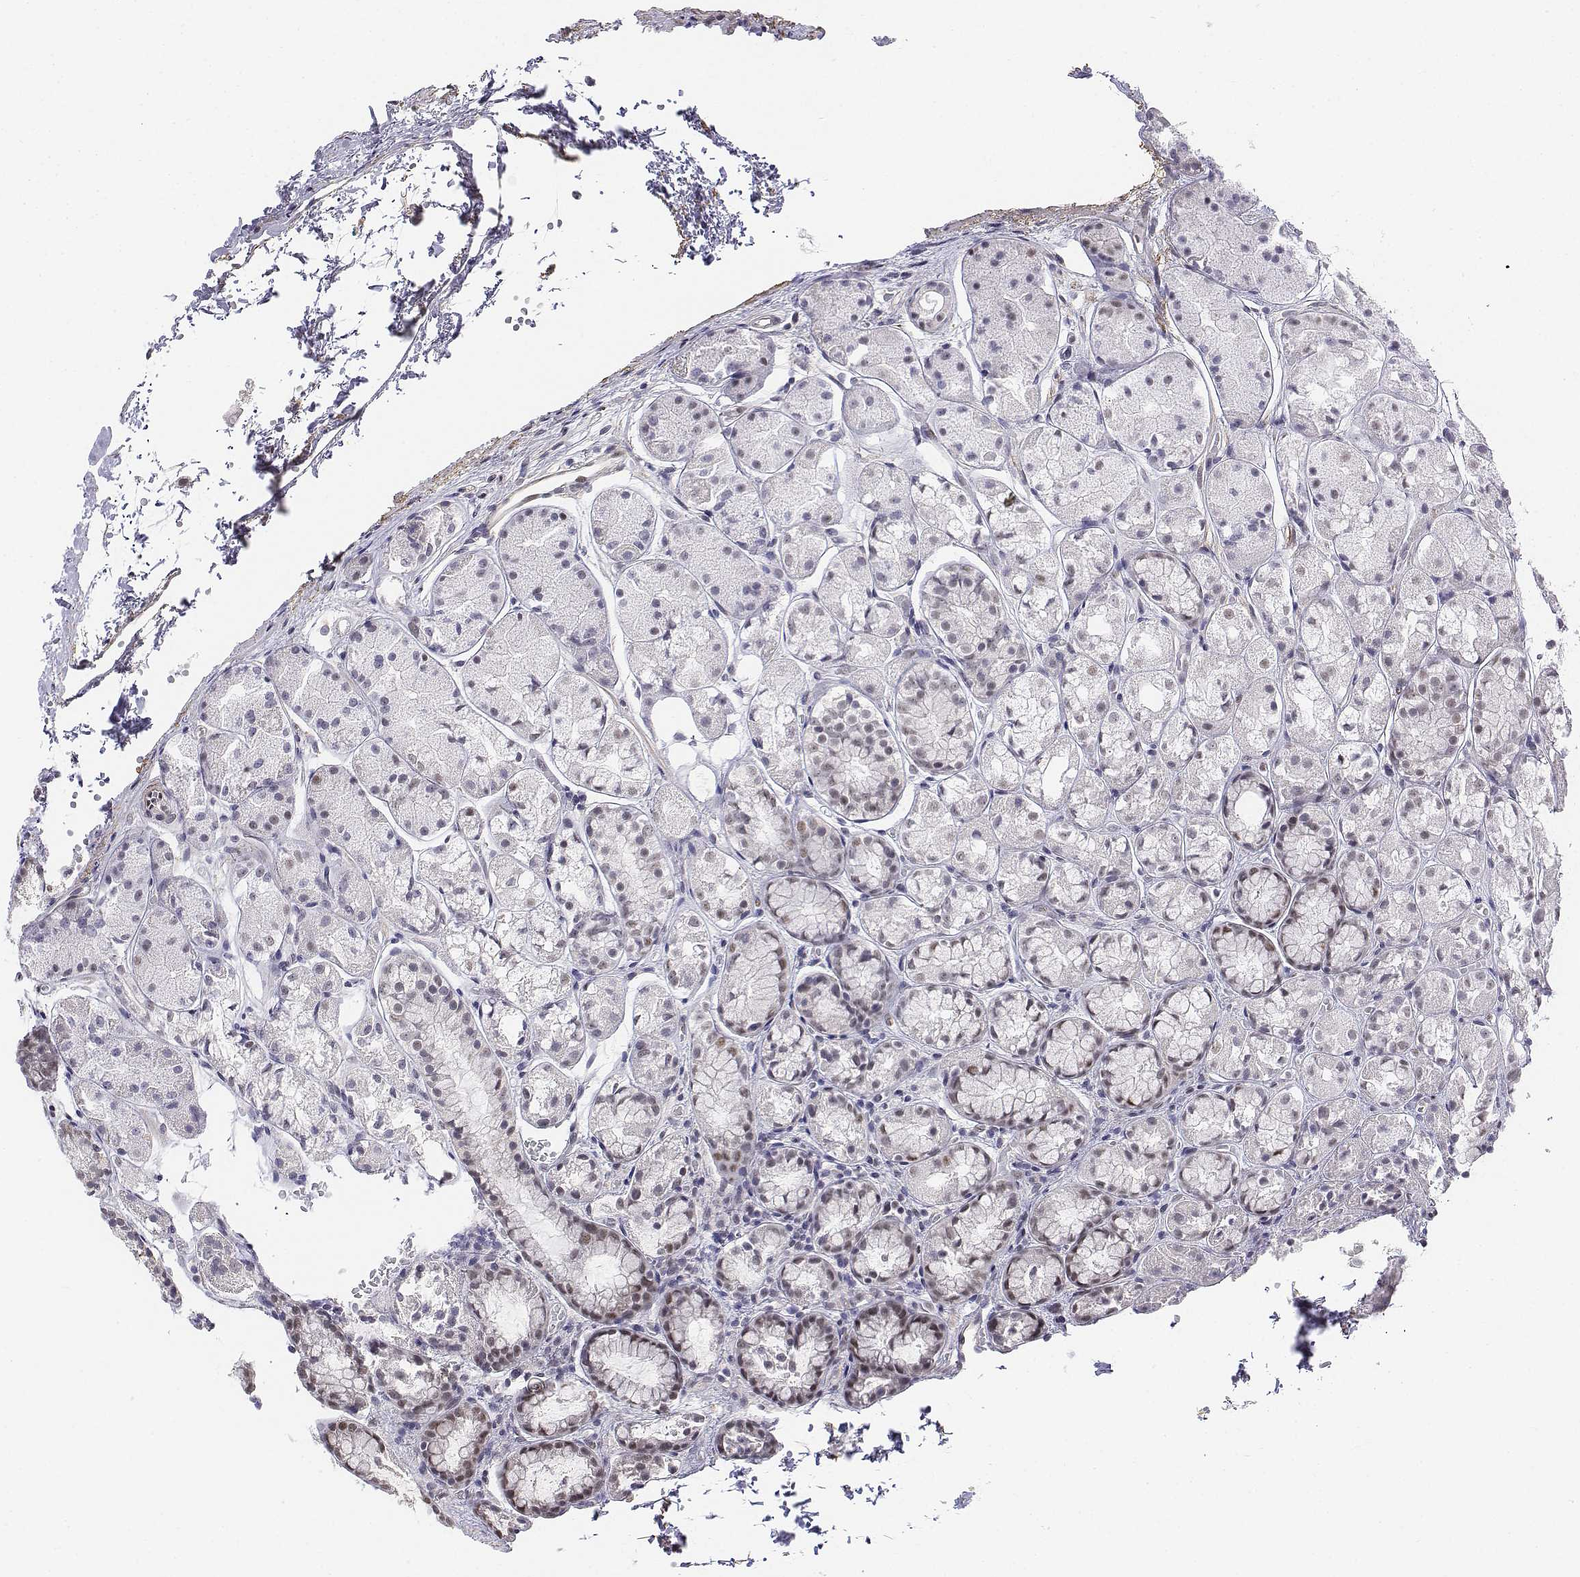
{"staining": {"intensity": "moderate", "quantity": "25%-75%", "location": "nuclear"}, "tissue": "stomach", "cell_type": "Glandular cells", "image_type": "normal", "snomed": [{"axis": "morphology", "description": "Normal tissue, NOS"}, {"axis": "topography", "description": "Stomach"}], "caption": "Immunohistochemical staining of benign stomach shows medium levels of moderate nuclear positivity in about 25%-75% of glandular cells.", "gene": "SETD1A", "patient": {"sex": "male", "age": 70}}